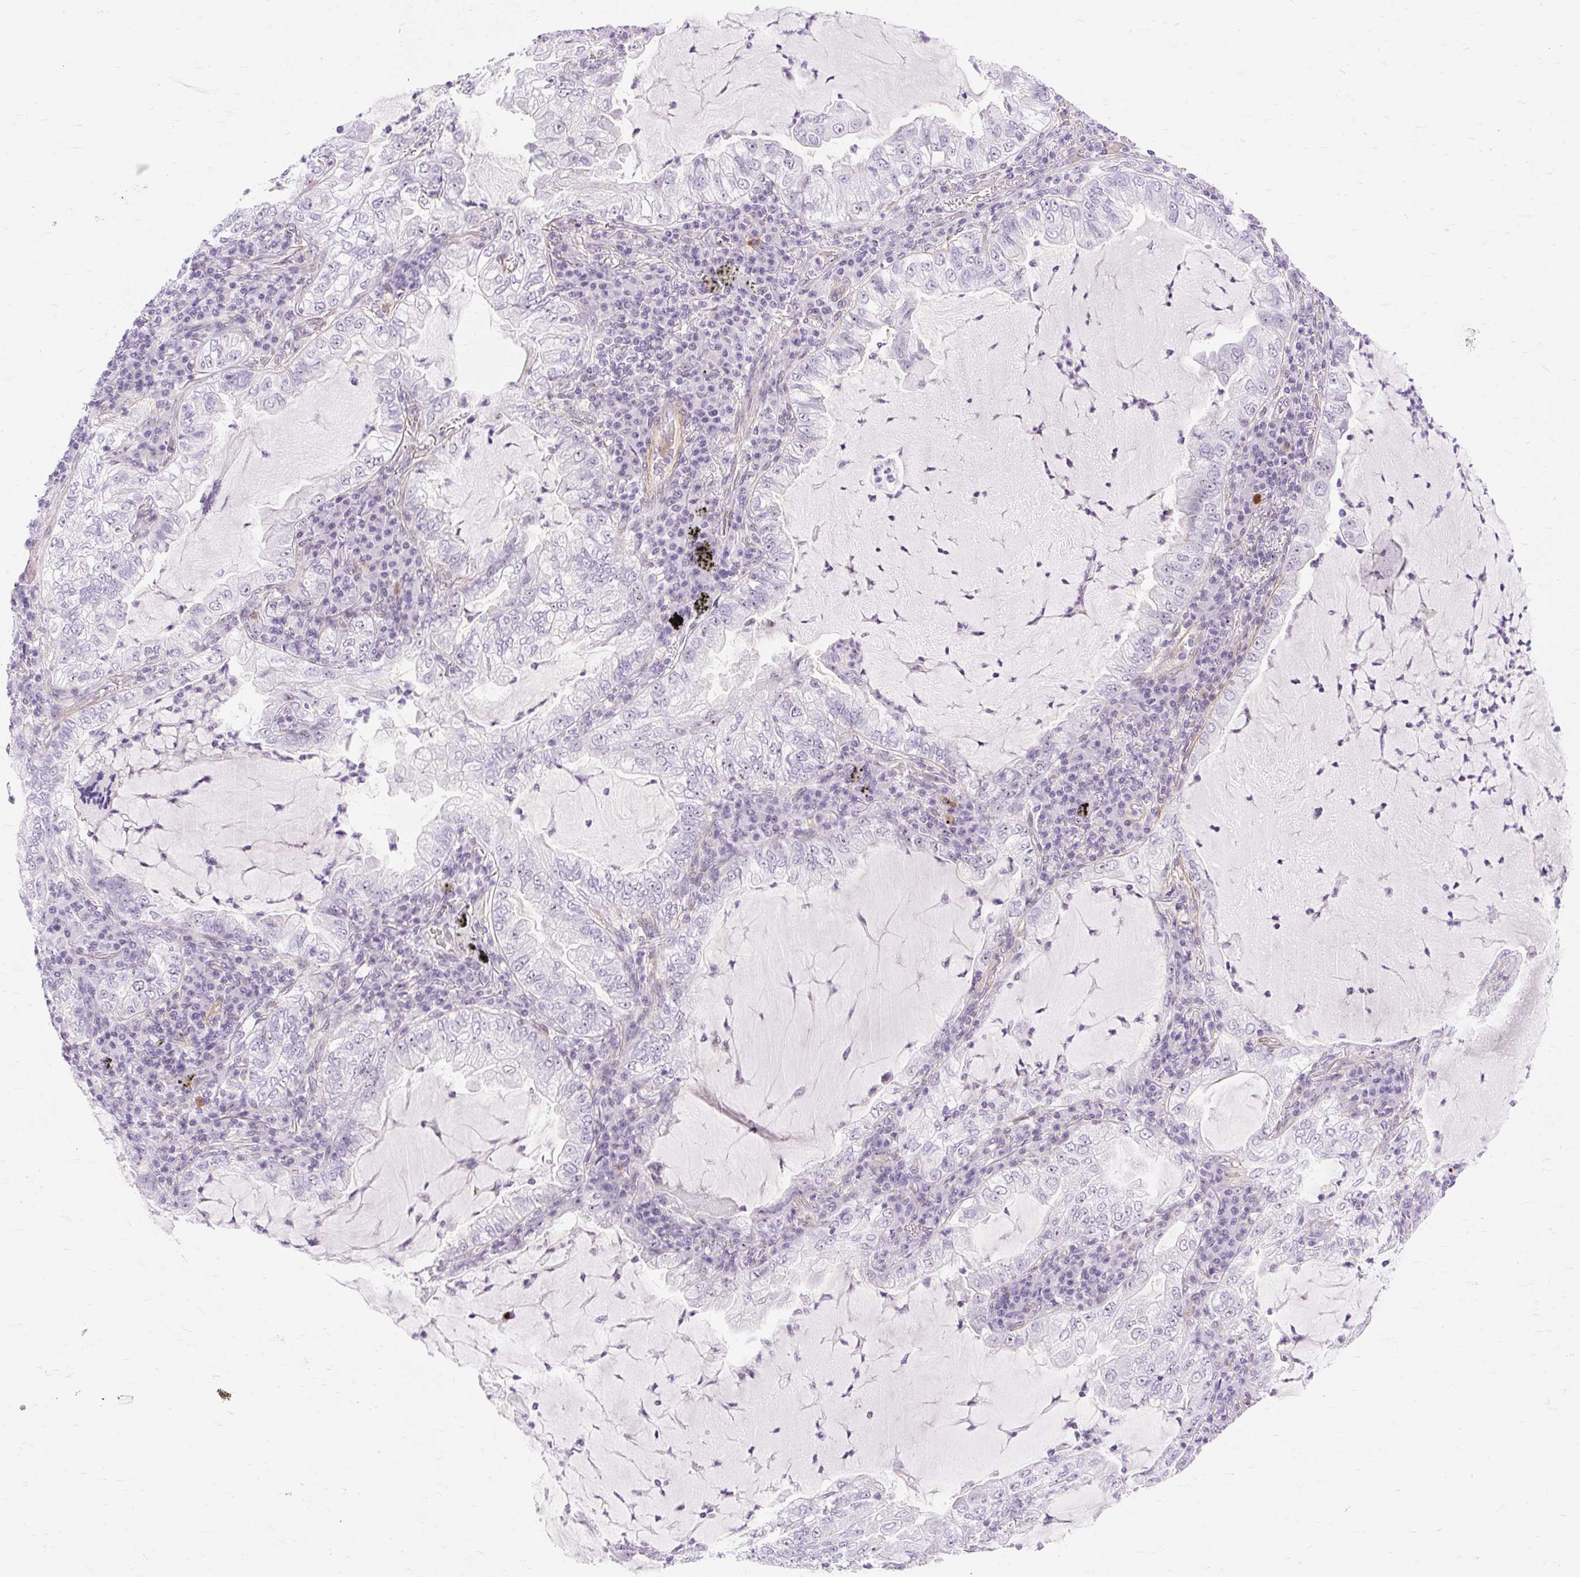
{"staining": {"intensity": "negative", "quantity": "none", "location": "none"}, "tissue": "lung cancer", "cell_type": "Tumor cells", "image_type": "cancer", "snomed": [{"axis": "morphology", "description": "Adenocarcinoma, NOS"}, {"axis": "topography", "description": "Lung"}], "caption": "An image of human lung cancer is negative for staining in tumor cells. The staining was performed using DAB (3,3'-diaminobenzidine) to visualize the protein expression in brown, while the nuclei were stained in blue with hematoxylin (Magnification: 20x).", "gene": "OBP2A", "patient": {"sex": "female", "age": 73}}